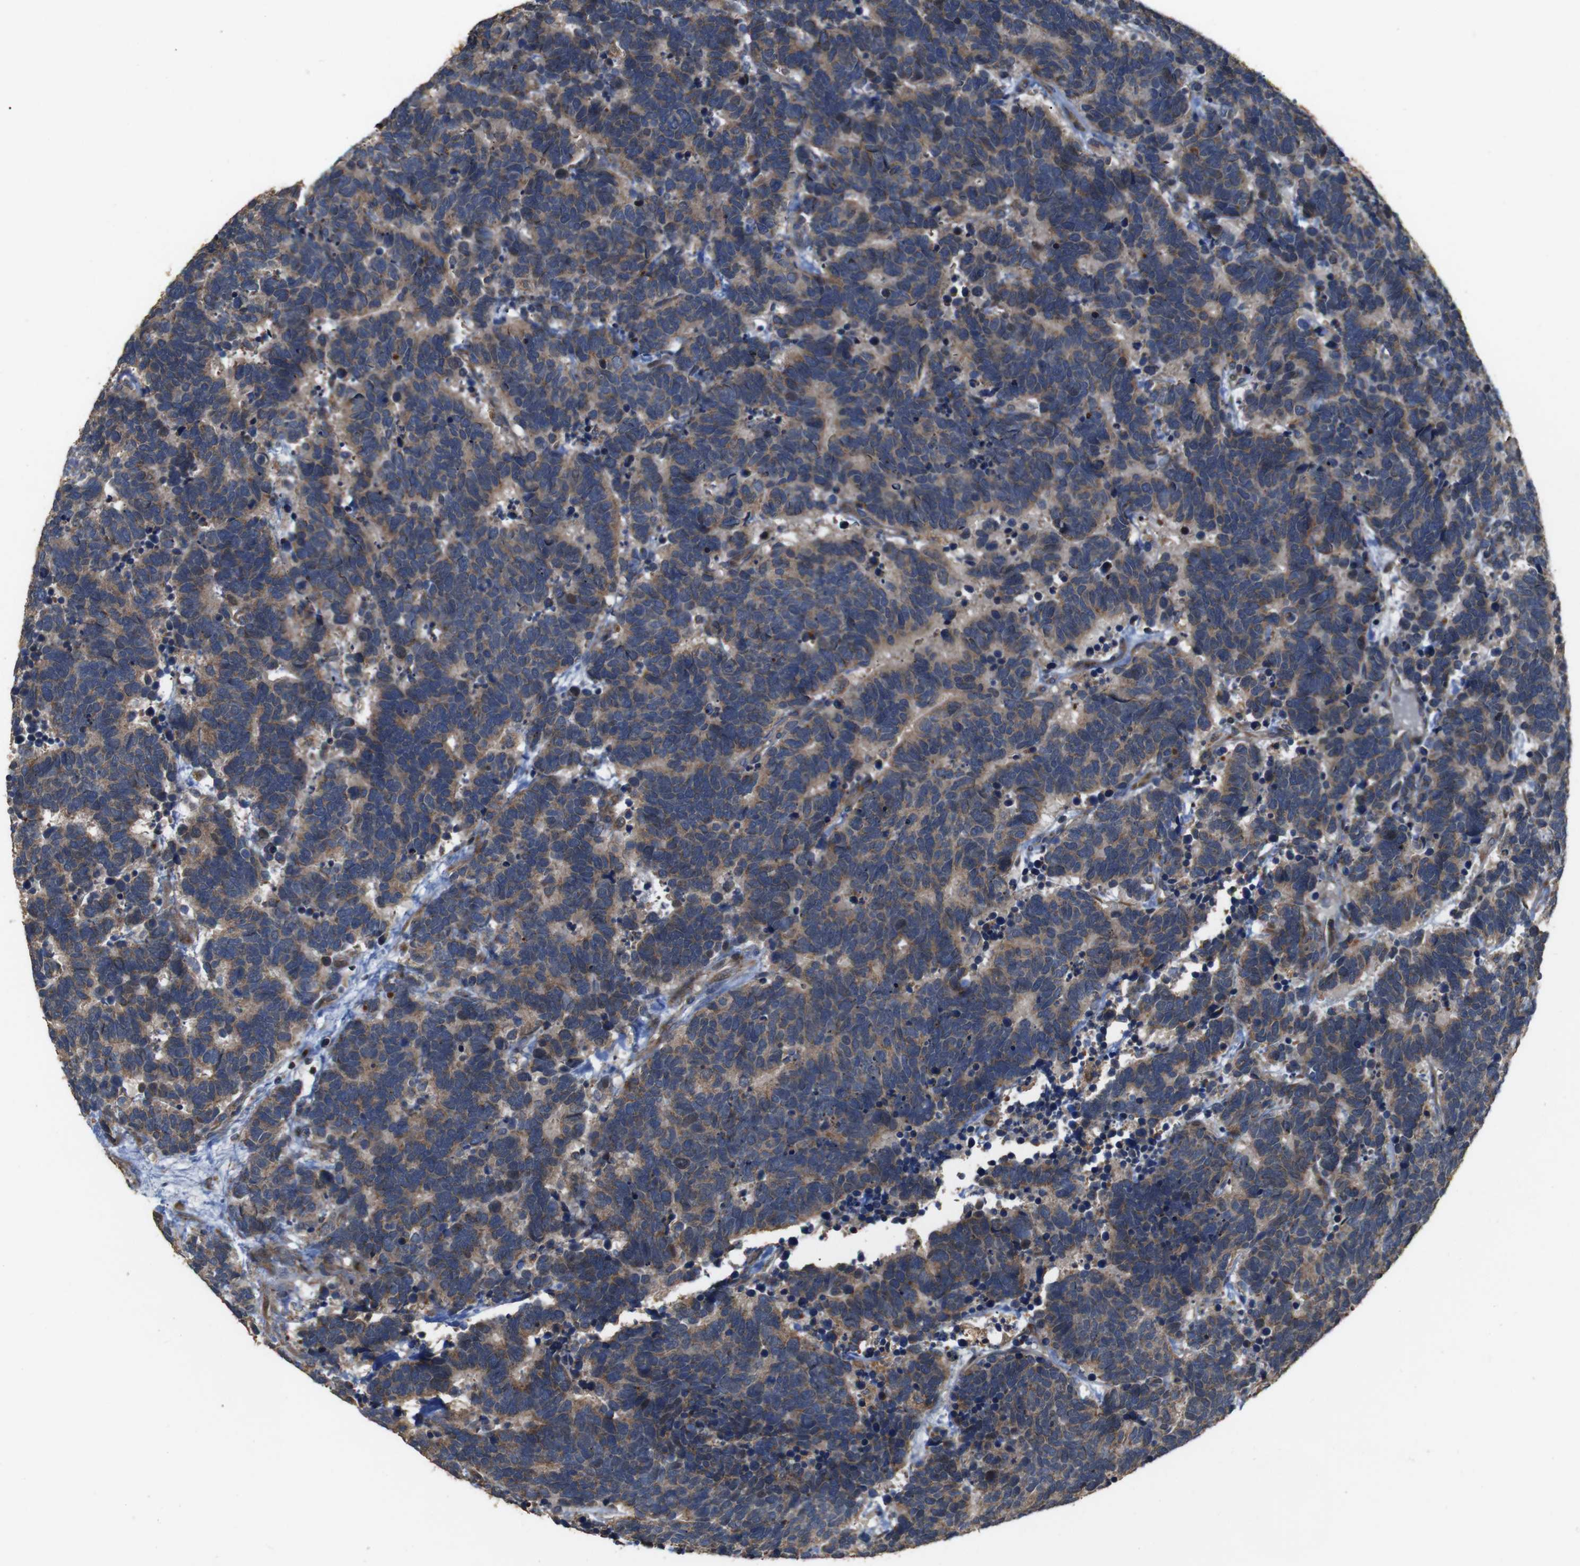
{"staining": {"intensity": "moderate", "quantity": ">75%", "location": "cytoplasmic/membranous"}, "tissue": "carcinoid", "cell_type": "Tumor cells", "image_type": "cancer", "snomed": [{"axis": "morphology", "description": "Carcinoma, NOS"}, {"axis": "morphology", "description": "Carcinoid, malignant, NOS"}, {"axis": "topography", "description": "Urinary bladder"}], "caption": "A medium amount of moderate cytoplasmic/membranous staining is seen in approximately >75% of tumor cells in malignant carcinoid tissue.", "gene": "SNN", "patient": {"sex": "male", "age": 57}}